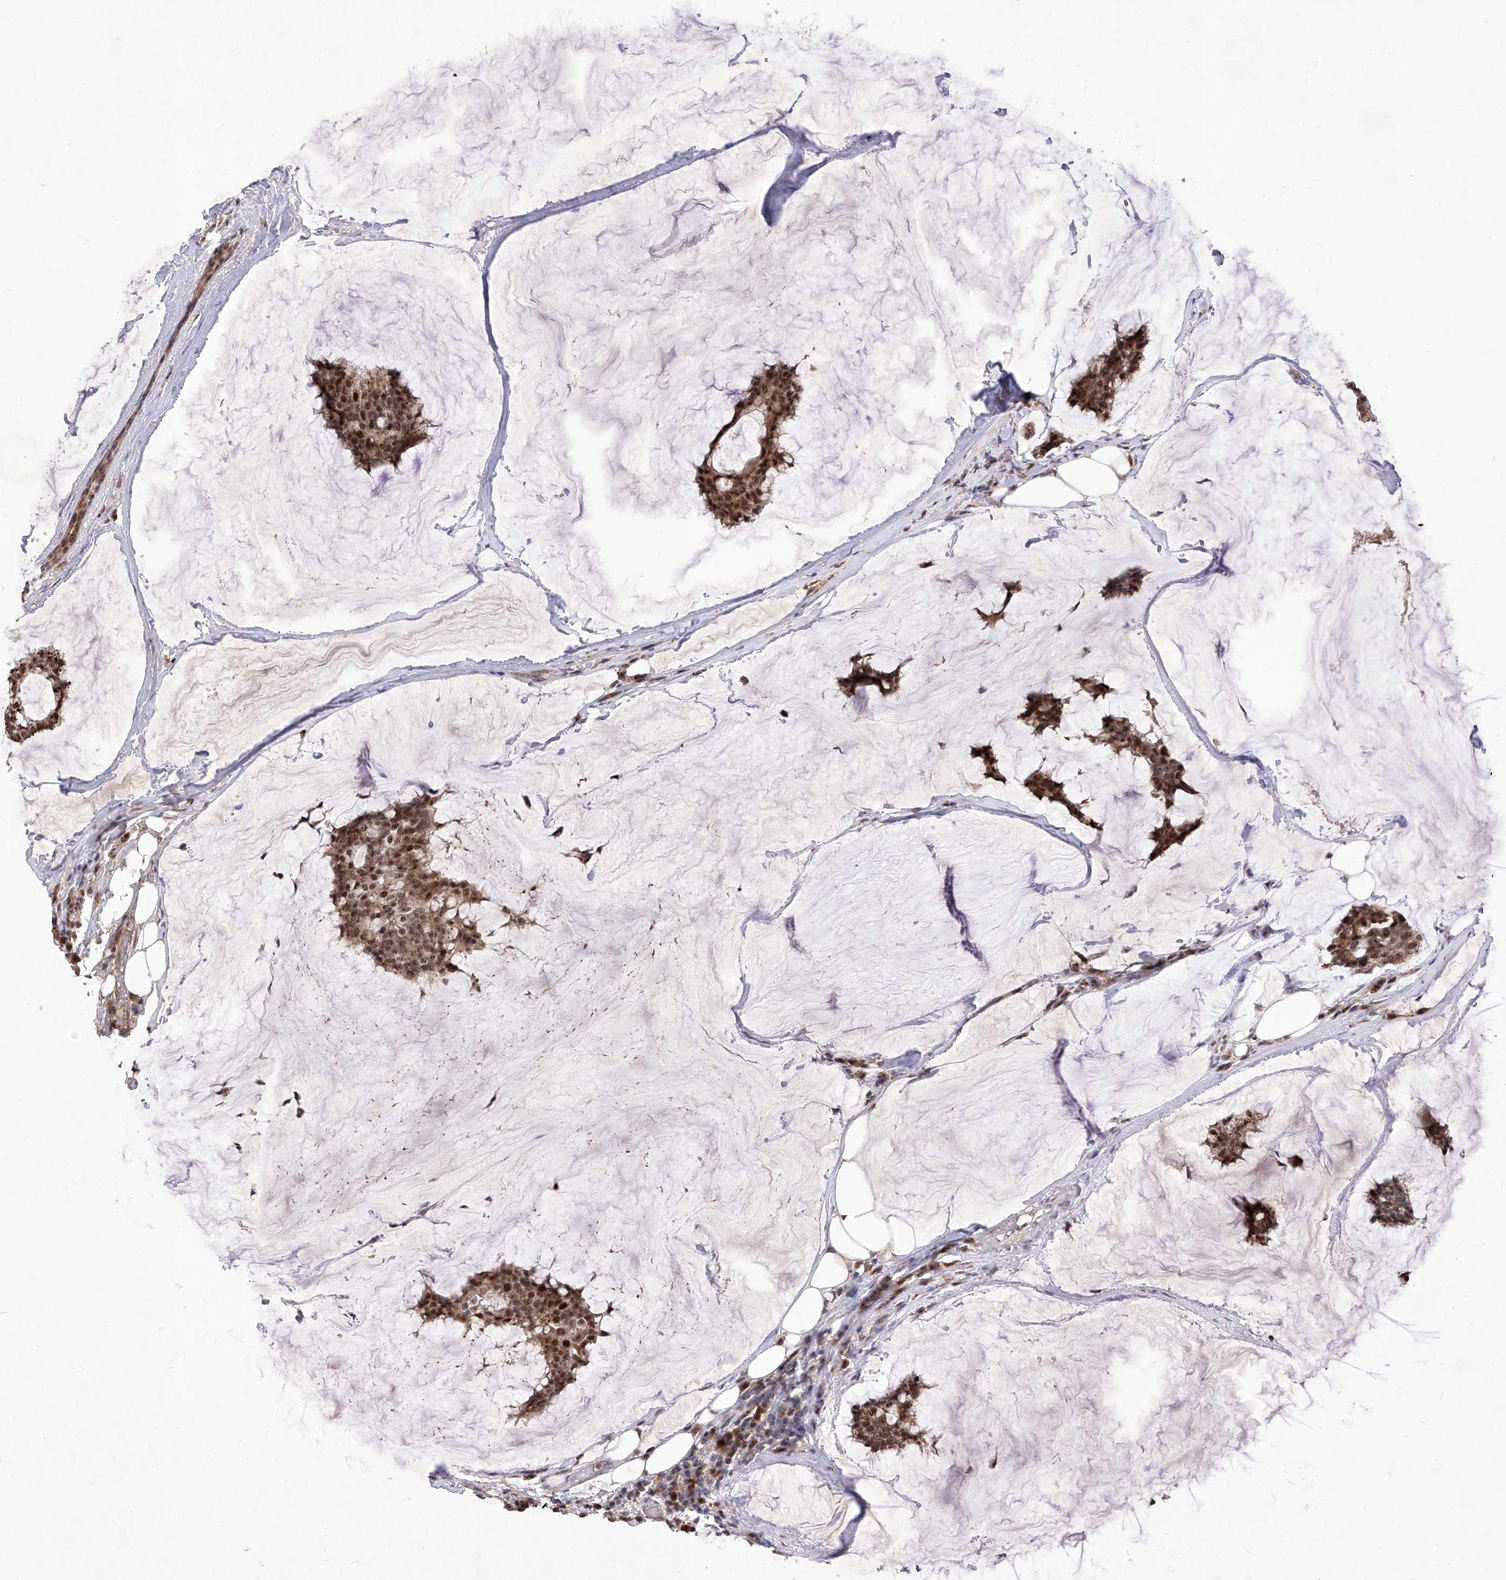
{"staining": {"intensity": "moderate", "quantity": ">75%", "location": "cytoplasmic/membranous,nuclear"}, "tissue": "breast cancer", "cell_type": "Tumor cells", "image_type": "cancer", "snomed": [{"axis": "morphology", "description": "Duct carcinoma"}, {"axis": "topography", "description": "Breast"}], "caption": "Immunohistochemical staining of human breast cancer exhibits moderate cytoplasmic/membranous and nuclear protein staining in approximately >75% of tumor cells.", "gene": "LGR4", "patient": {"sex": "female", "age": 93}}